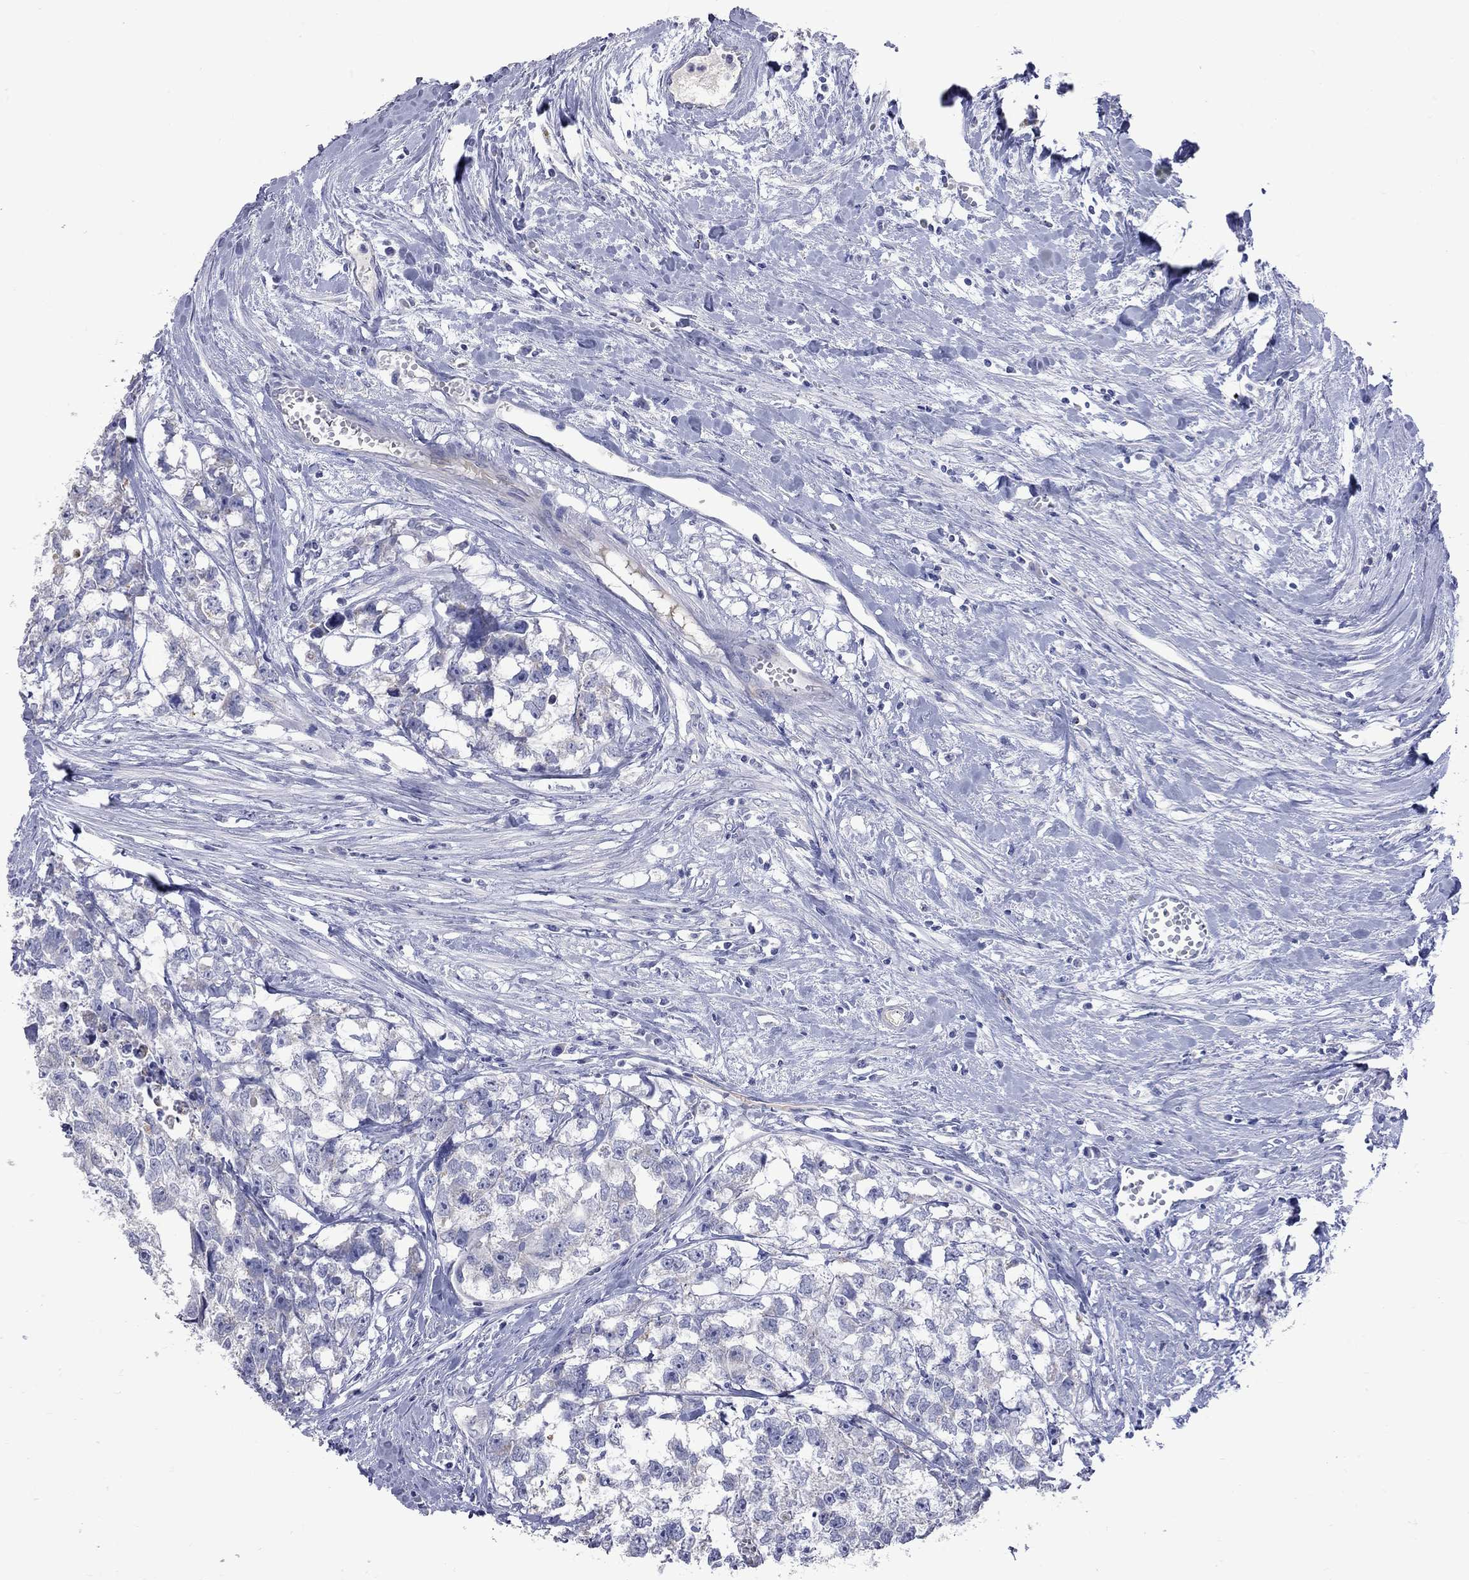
{"staining": {"intensity": "negative", "quantity": "none", "location": "none"}, "tissue": "testis cancer", "cell_type": "Tumor cells", "image_type": "cancer", "snomed": [{"axis": "morphology", "description": "Carcinoma, Embryonal, NOS"}, {"axis": "morphology", "description": "Teratoma, malignant, NOS"}, {"axis": "topography", "description": "Testis"}], "caption": "The immunohistochemistry (IHC) histopathology image has no significant positivity in tumor cells of testis malignant teratoma tissue.", "gene": "KCND2", "patient": {"sex": "male", "age": 44}}